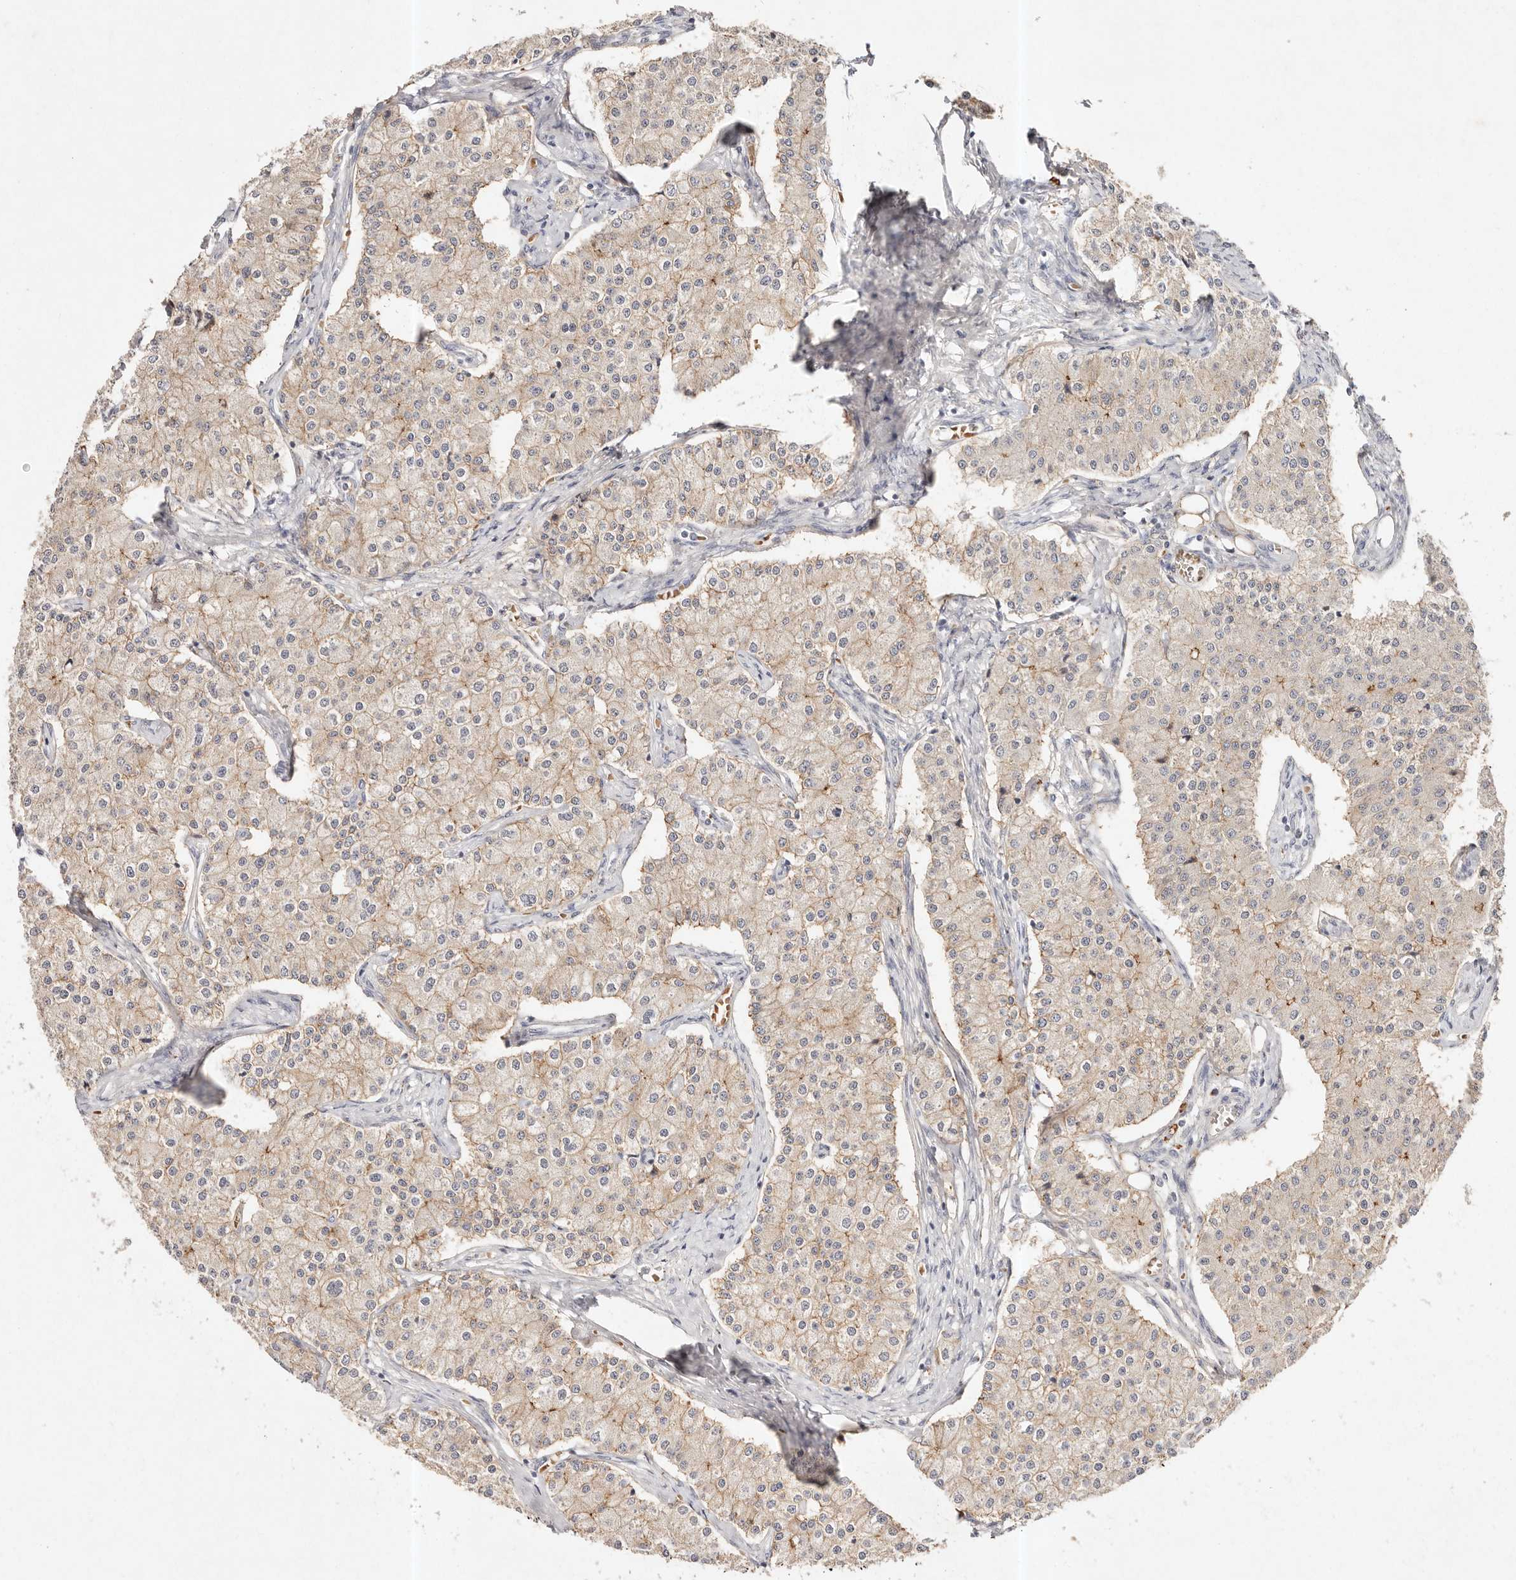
{"staining": {"intensity": "weak", "quantity": ">75%", "location": "cytoplasmic/membranous"}, "tissue": "carcinoid", "cell_type": "Tumor cells", "image_type": "cancer", "snomed": [{"axis": "morphology", "description": "Carcinoid, malignant, NOS"}, {"axis": "topography", "description": "Colon"}], "caption": "A micrograph of human carcinoid stained for a protein exhibits weak cytoplasmic/membranous brown staining in tumor cells.", "gene": "CXADR", "patient": {"sex": "female", "age": 52}}